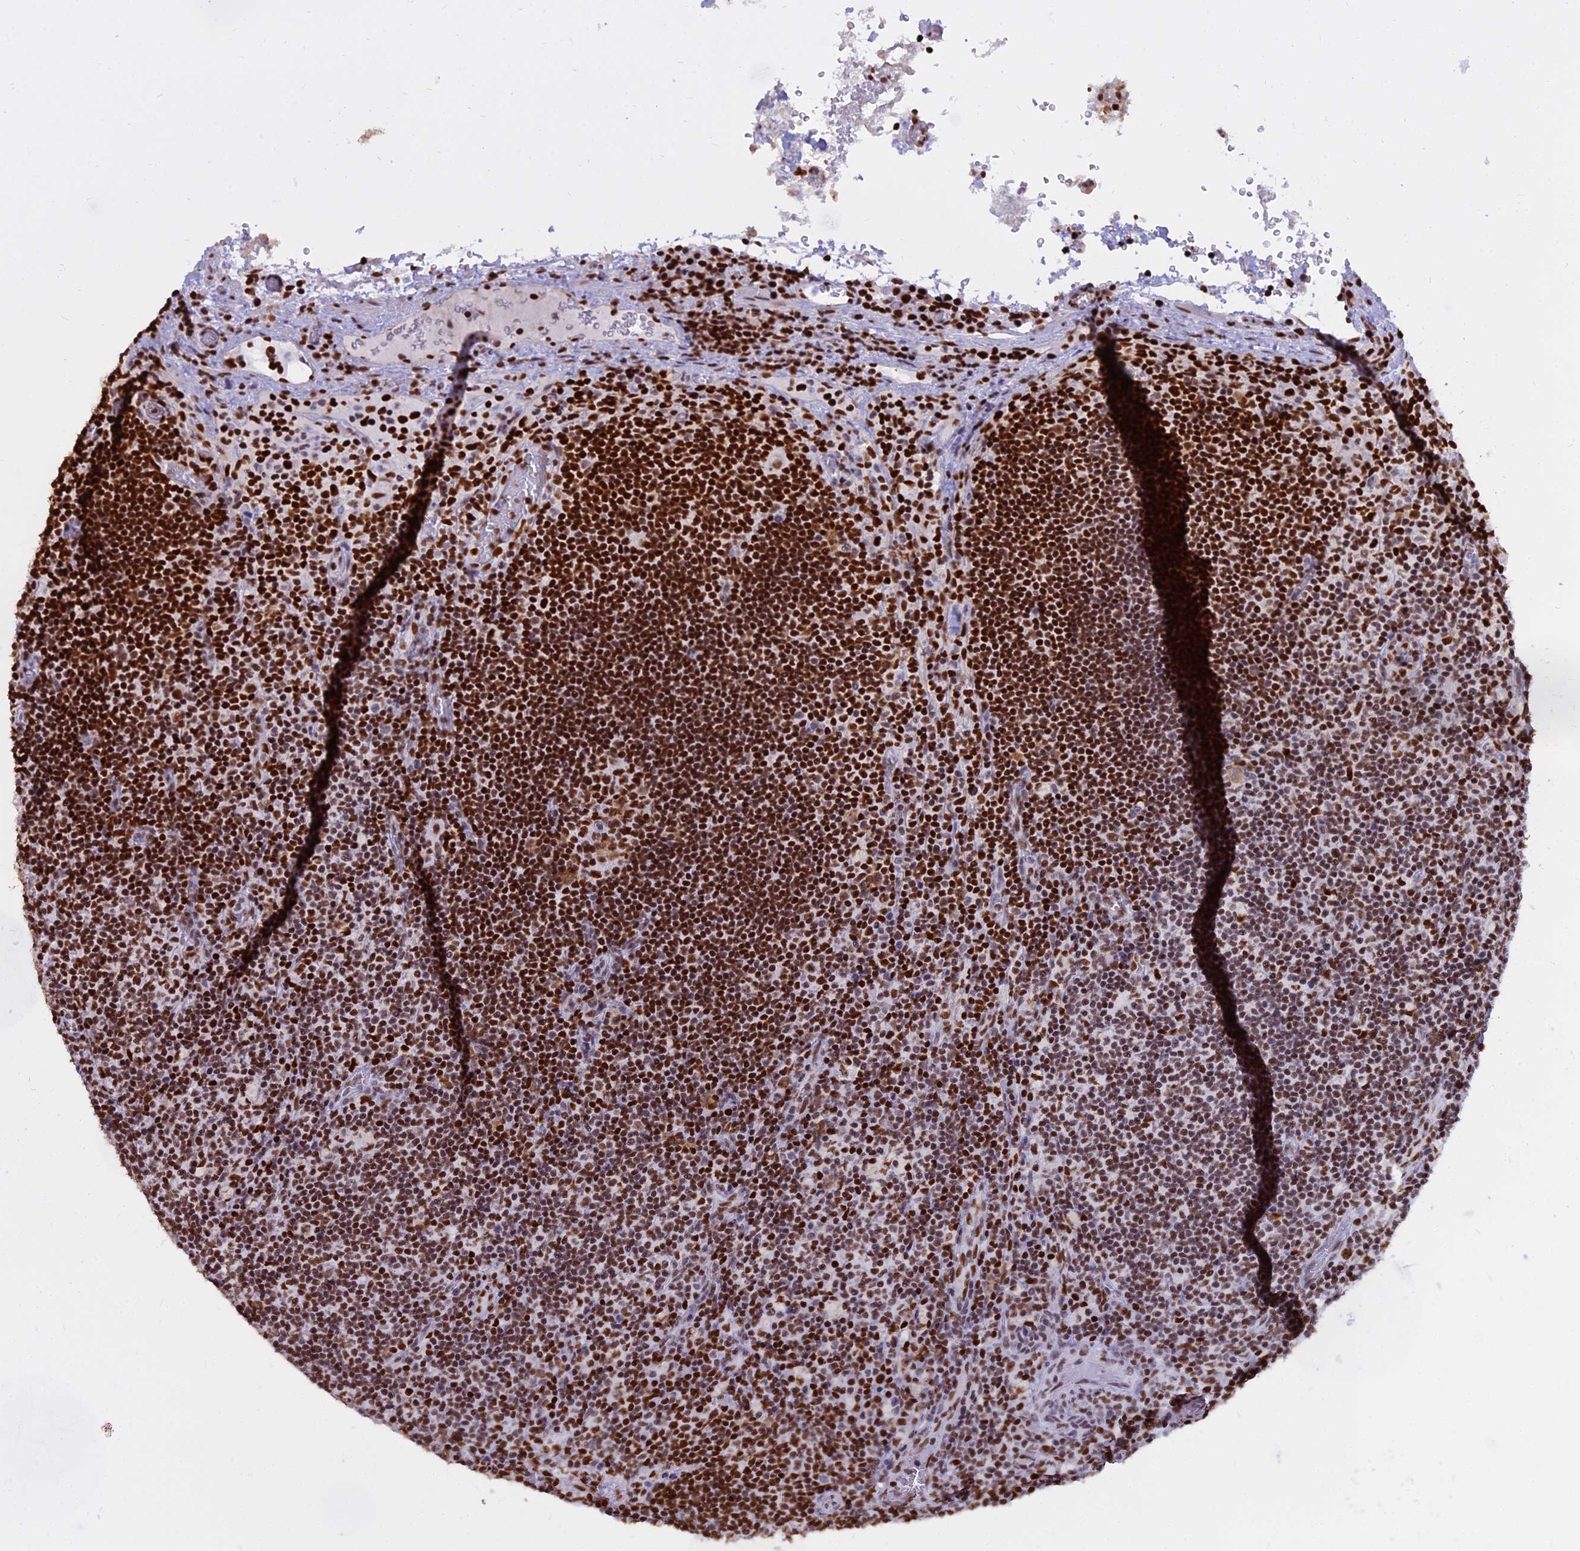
{"staining": {"intensity": "strong", "quantity": ">75%", "location": "nuclear"}, "tissue": "lymph node", "cell_type": "Germinal center cells", "image_type": "normal", "snomed": [{"axis": "morphology", "description": "Normal tissue, NOS"}, {"axis": "topography", "description": "Lymph node"}], "caption": "High-power microscopy captured an immunohistochemistry (IHC) image of benign lymph node, revealing strong nuclear positivity in about >75% of germinal center cells.", "gene": "PARP1", "patient": {"sex": "male", "age": 58}}